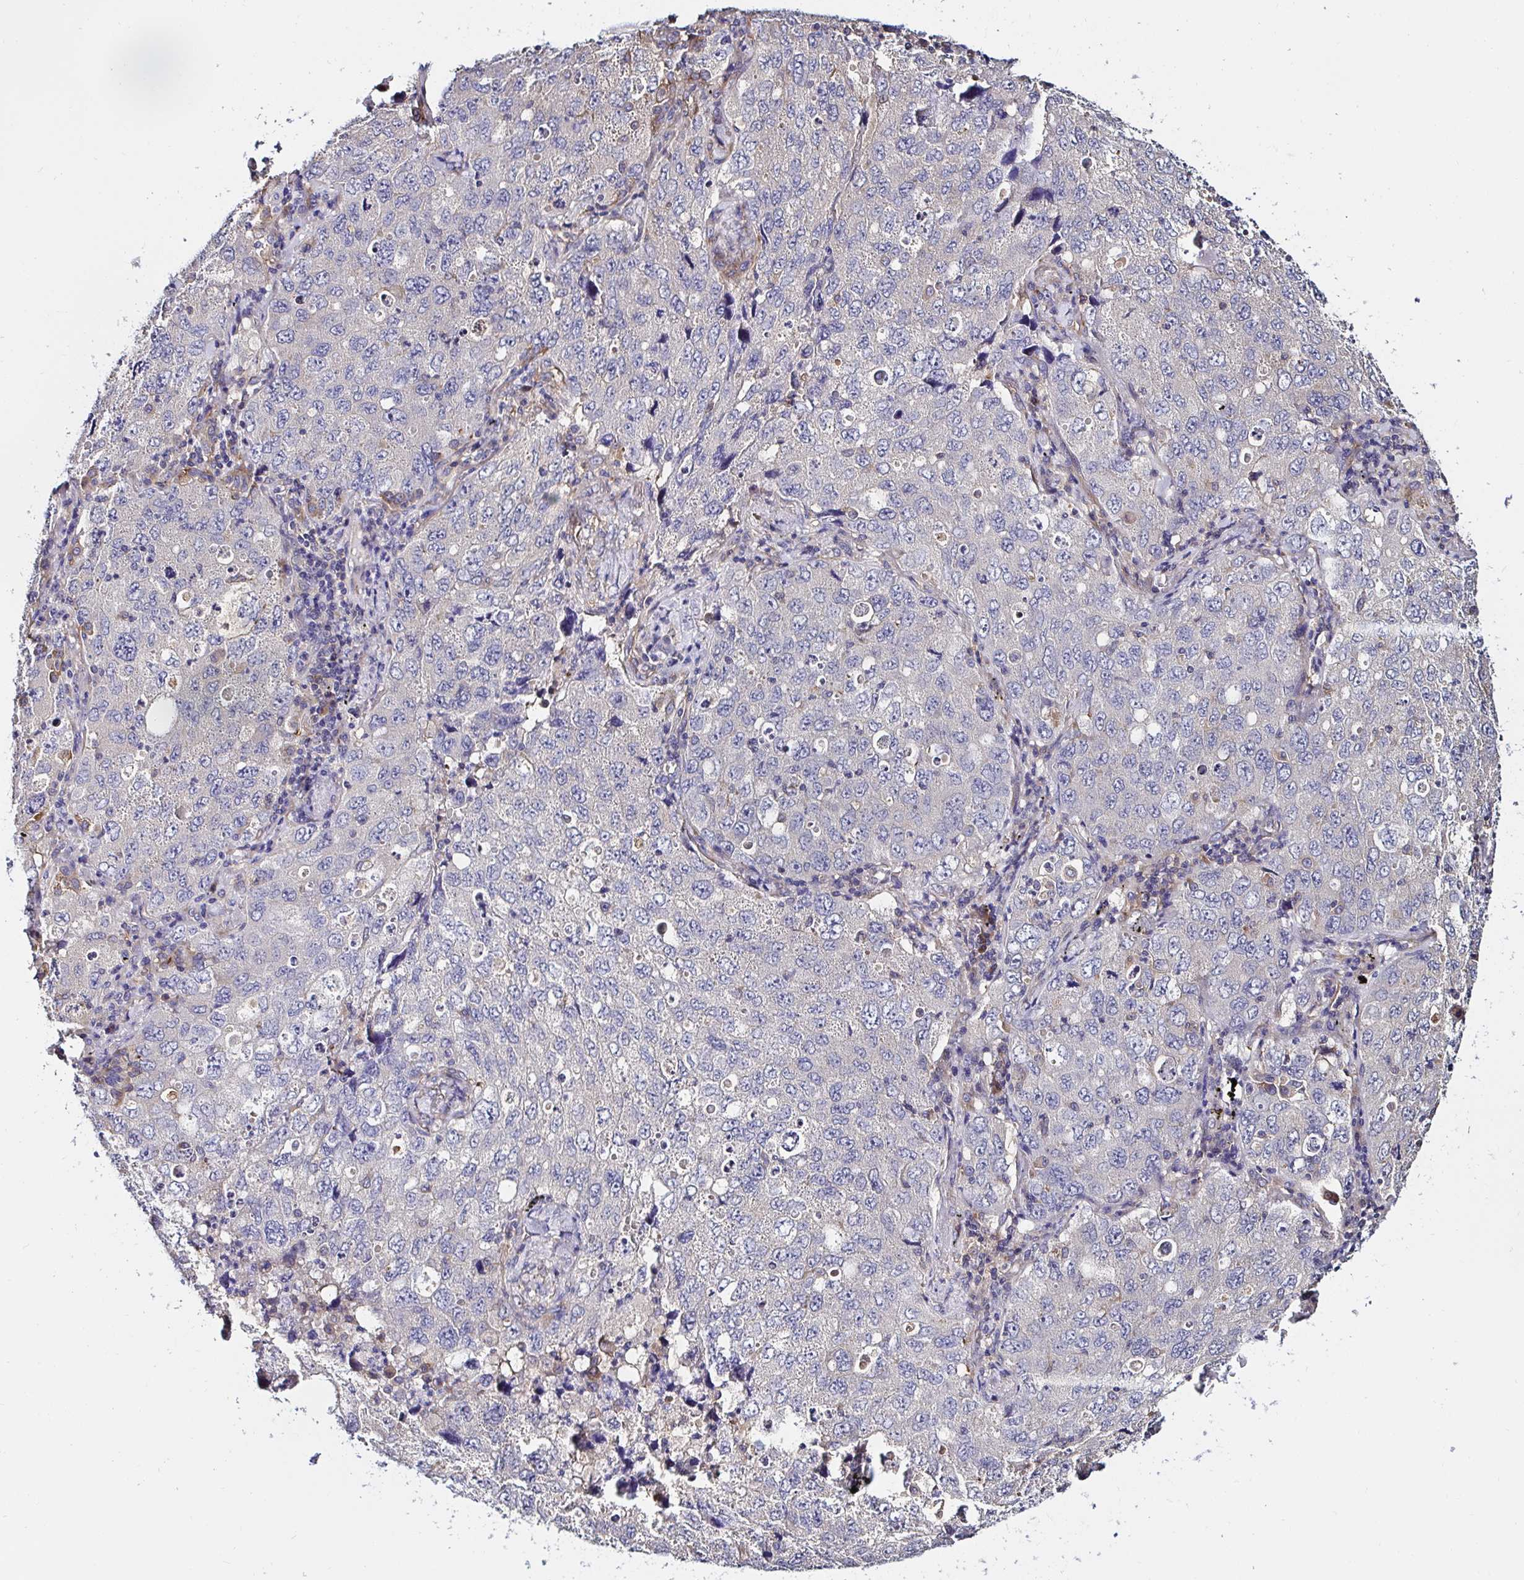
{"staining": {"intensity": "negative", "quantity": "none", "location": "none"}, "tissue": "lung cancer", "cell_type": "Tumor cells", "image_type": "cancer", "snomed": [{"axis": "morphology", "description": "Adenocarcinoma, NOS"}, {"axis": "topography", "description": "Lung"}], "caption": "Human adenocarcinoma (lung) stained for a protein using immunohistochemistry exhibits no staining in tumor cells.", "gene": "RSRP1", "patient": {"sex": "female", "age": 57}}